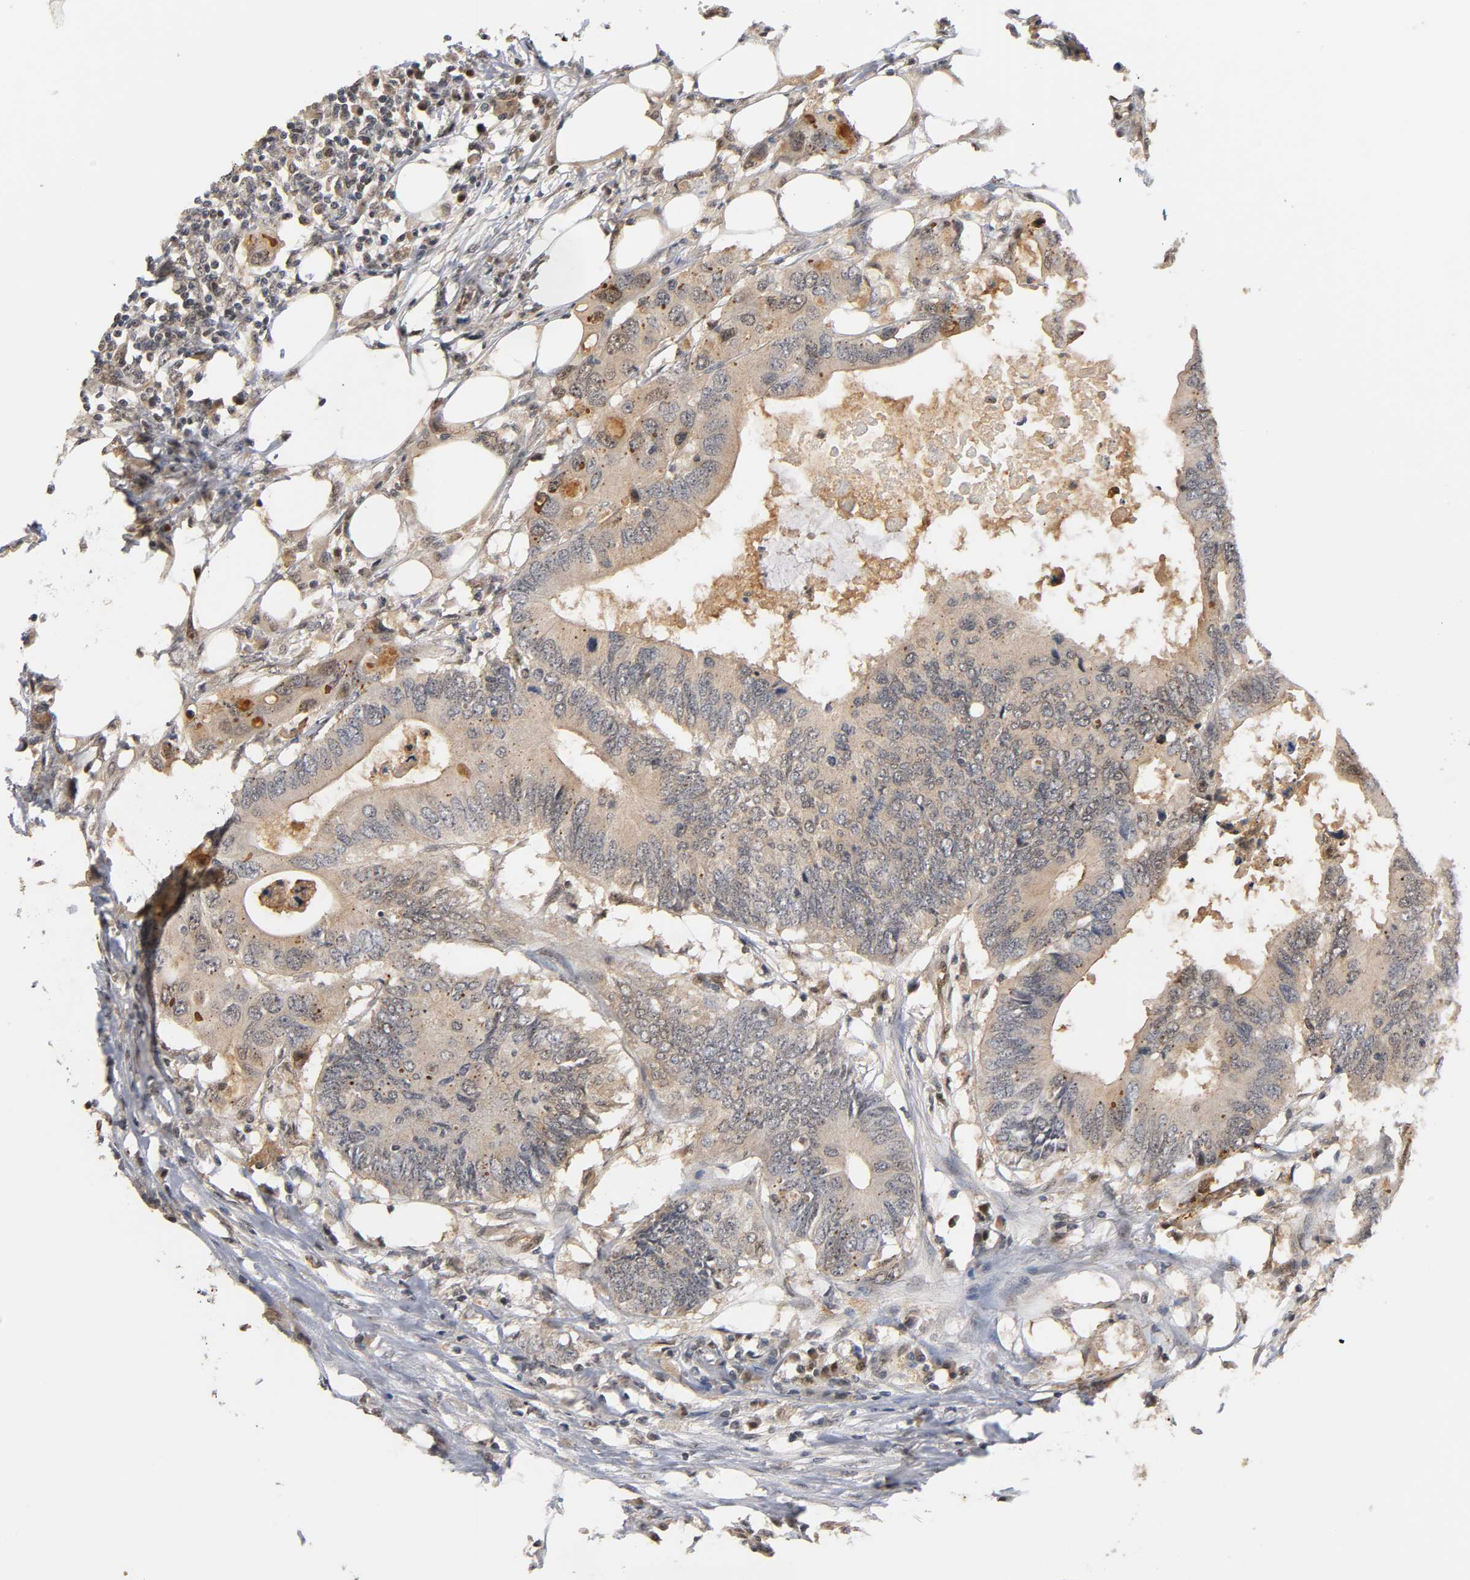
{"staining": {"intensity": "weak", "quantity": "25%-75%", "location": "cytoplasmic/membranous"}, "tissue": "colorectal cancer", "cell_type": "Tumor cells", "image_type": "cancer", "snomed": [{"axis": "morphology", "description": "Adenocarcinoma, NOS"}, {"axis": "topography", "description": "Colon"}], "caption": "Brown immunohistochemical staining in colorectal adenocarcinoma demonstrates weak cytoplasmic/membranous positivity in approximately 25%-75% of tumor cells.", "gene": "UBC", "patient": {"sex": "male", "age": 71}}